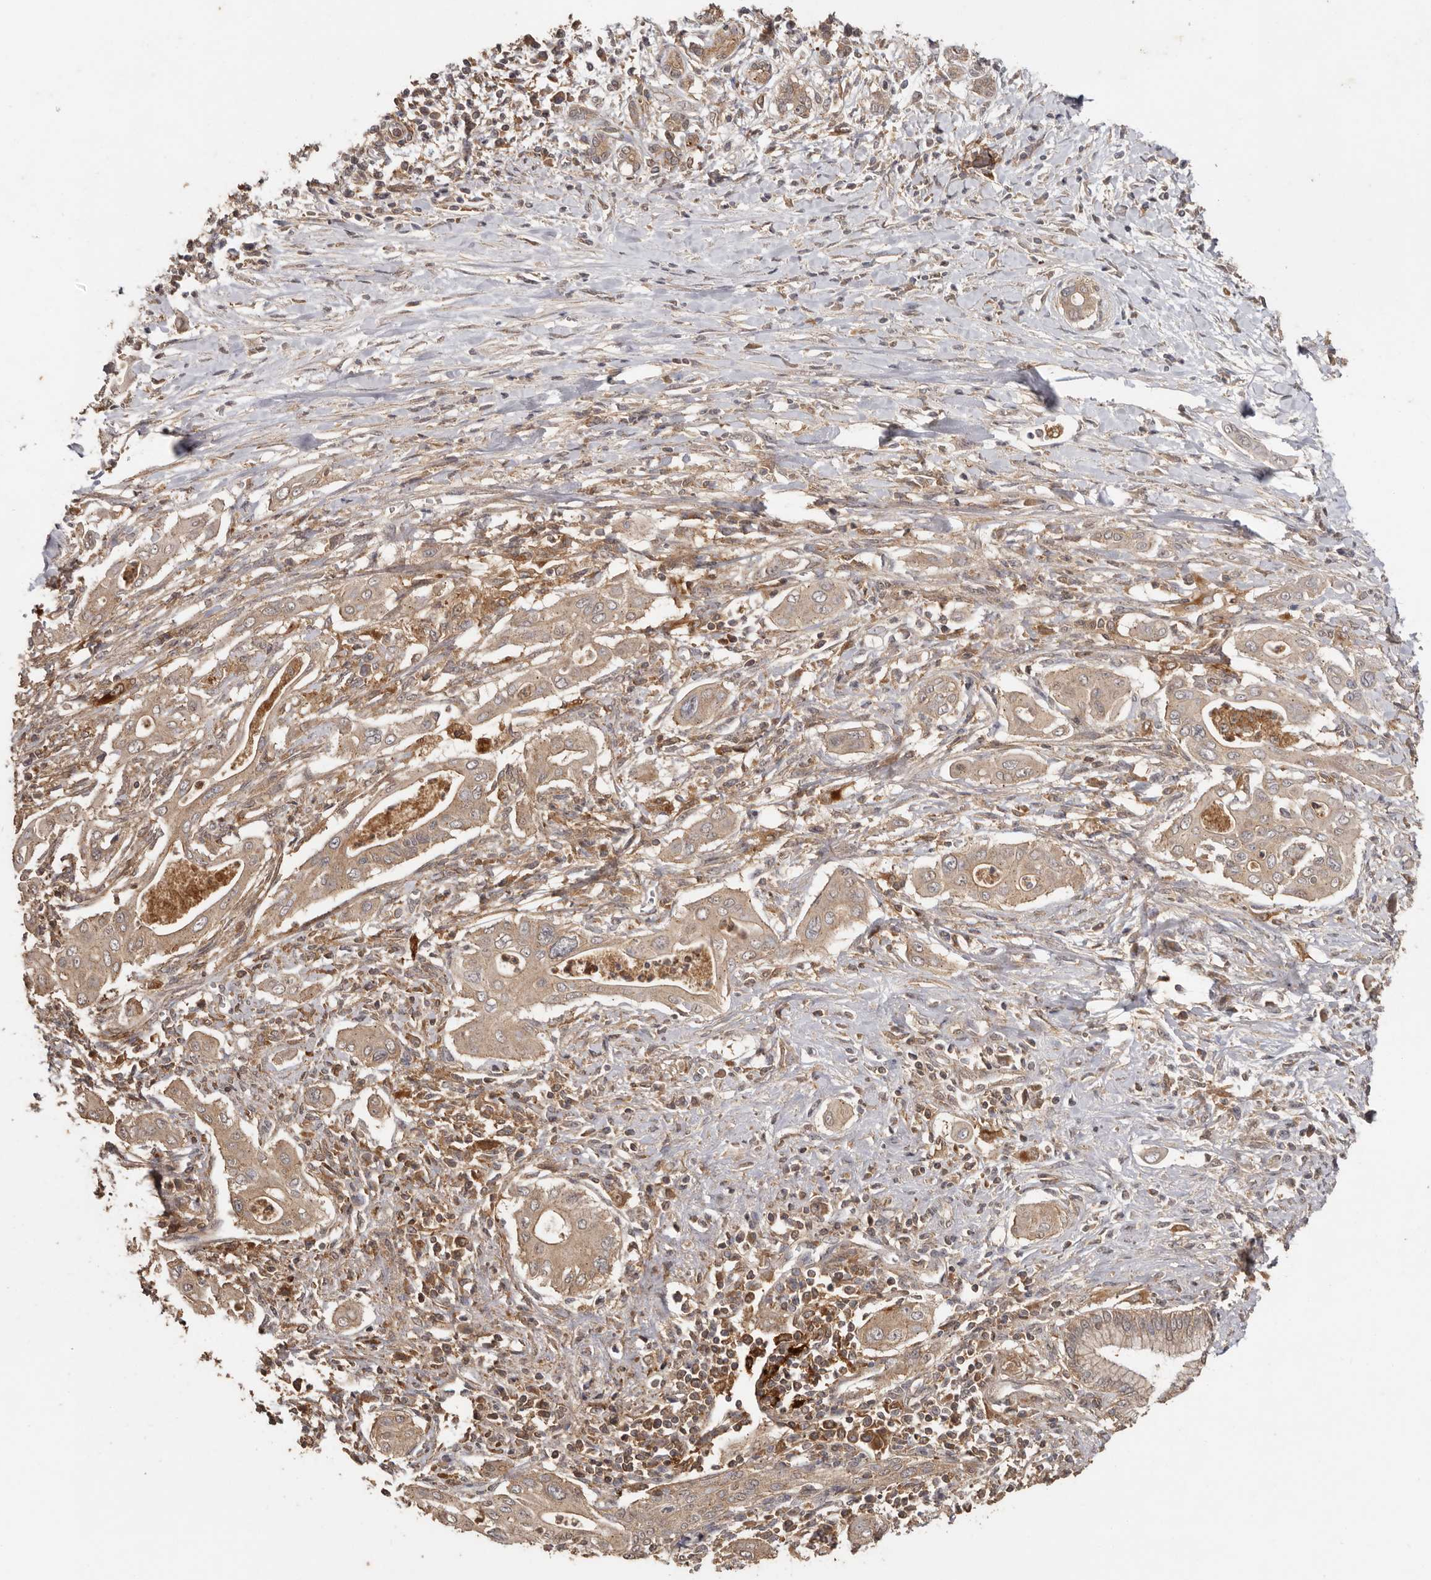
{"staining": {"intensity": "moderate", "quantity": ">75%", "location": "cytoplasmic/membranous"}, "tissue": "pancreatic cancer", "cell_type": "Tumor cells", "image_type": "cancer", "snomed": [{"axis": "morphology", "description": "Adenocarcinoma, NOS"}, {"axis": "topography", "description": "Pancreas"}], "caption": "Protein expression analysis of human pancreatic cancer (adenocarcinoma) reveals moderate cytoplasmic/membranous positivity in approximately >75% of tumor cells. Using DAB (3,3'-diaminobenzidine) (brown) and hematoxylin (blue) stains, captured at high magnification using brightfield microscopy.", "gene": "RWDD1", "patient": {"sex": "male", "age": 58}}